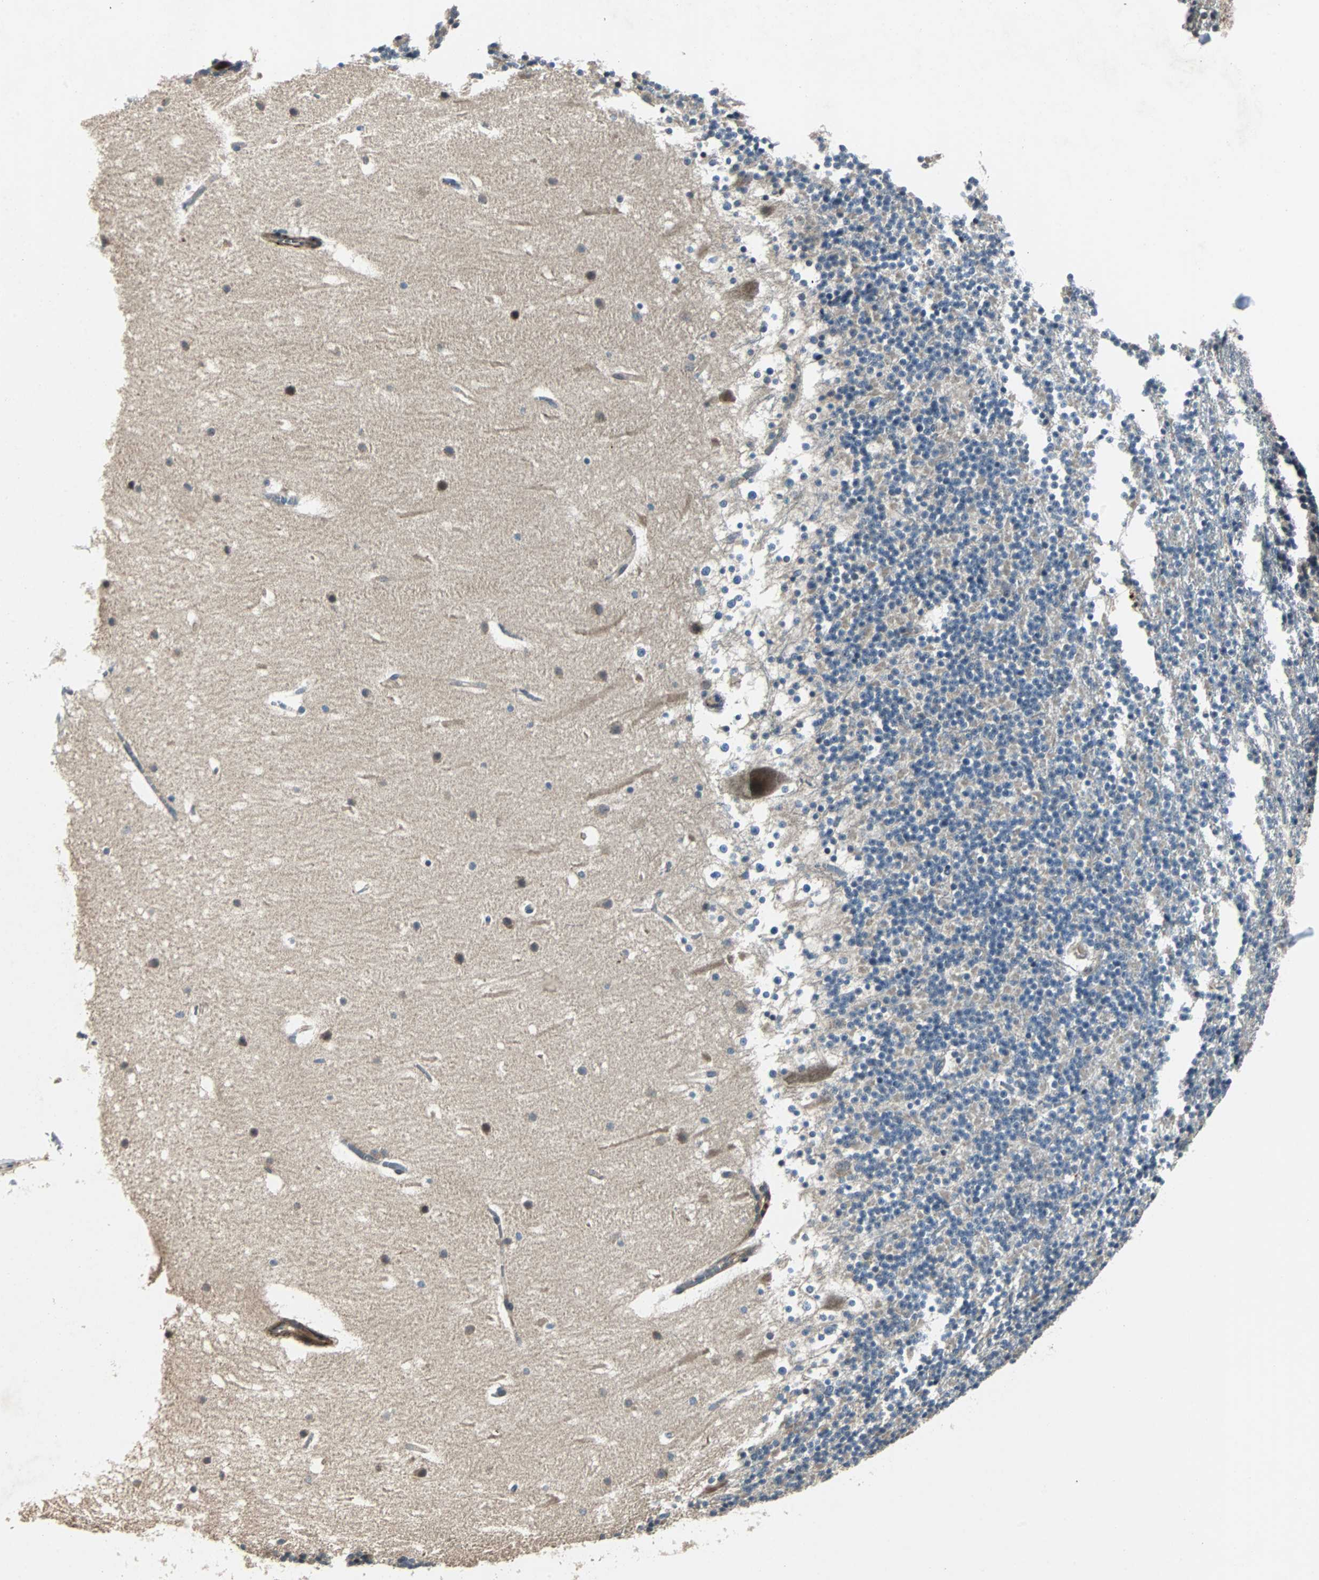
{"staining": {"intensity": "negative", "quantity": "none", "location": "none"}, "tissue": "cerebellum", "cell_type": "Cells in granular layer", "image_type": "normal", "snomed": [{"axis": "morphology", "description": "Normal tissue, NOS"}, {"axis": "topography", "description": "Cerebellum"}], "caption": "The immunohistochemistry (IHC) micrograph has no significant positivity in cells in granular layer of cerebellum.", "gene": "CHP1", "patient": {"sex": "male", "age": 45}}